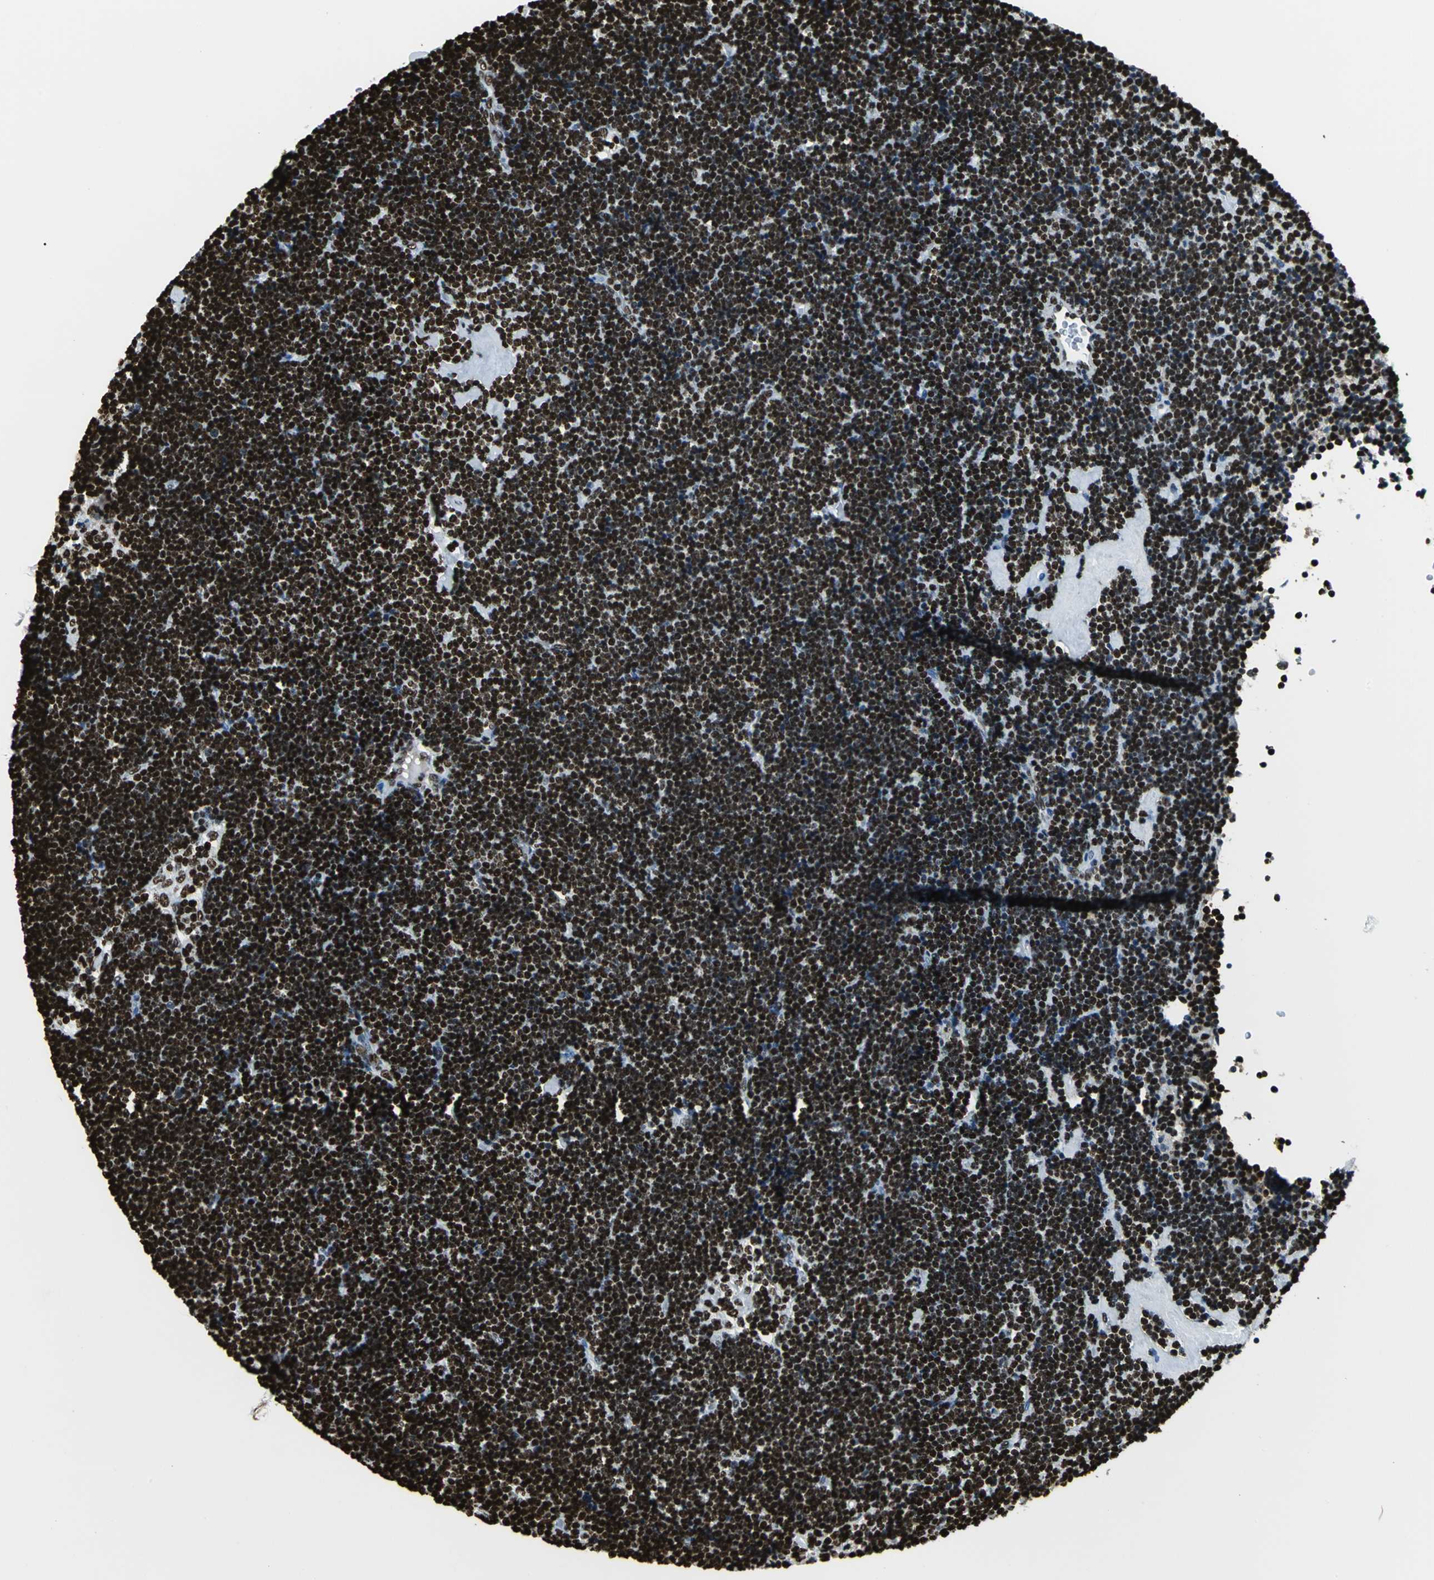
{"staining": {"intensity": "strong", "quantity": ">75%", "location": "nuclear"}, "tissue": "lymph node", "cell_type": "Germinal center cells", "image_type": "normal", "snomed": [{"axis": "morphology", "description": "Normal tissue, NOS"}, {"axis": "topography", "description": "Lymph node"}], "caption": "The micrograph shows staining of benign lymph node, revealing strong nuclear protein staining (brown color) within germinal center cells. The protein of interest is shown in brown color, while the nuclei are stained blue.", "gene": "APEX1", "patient": {"sex": "male", "age": 63}}